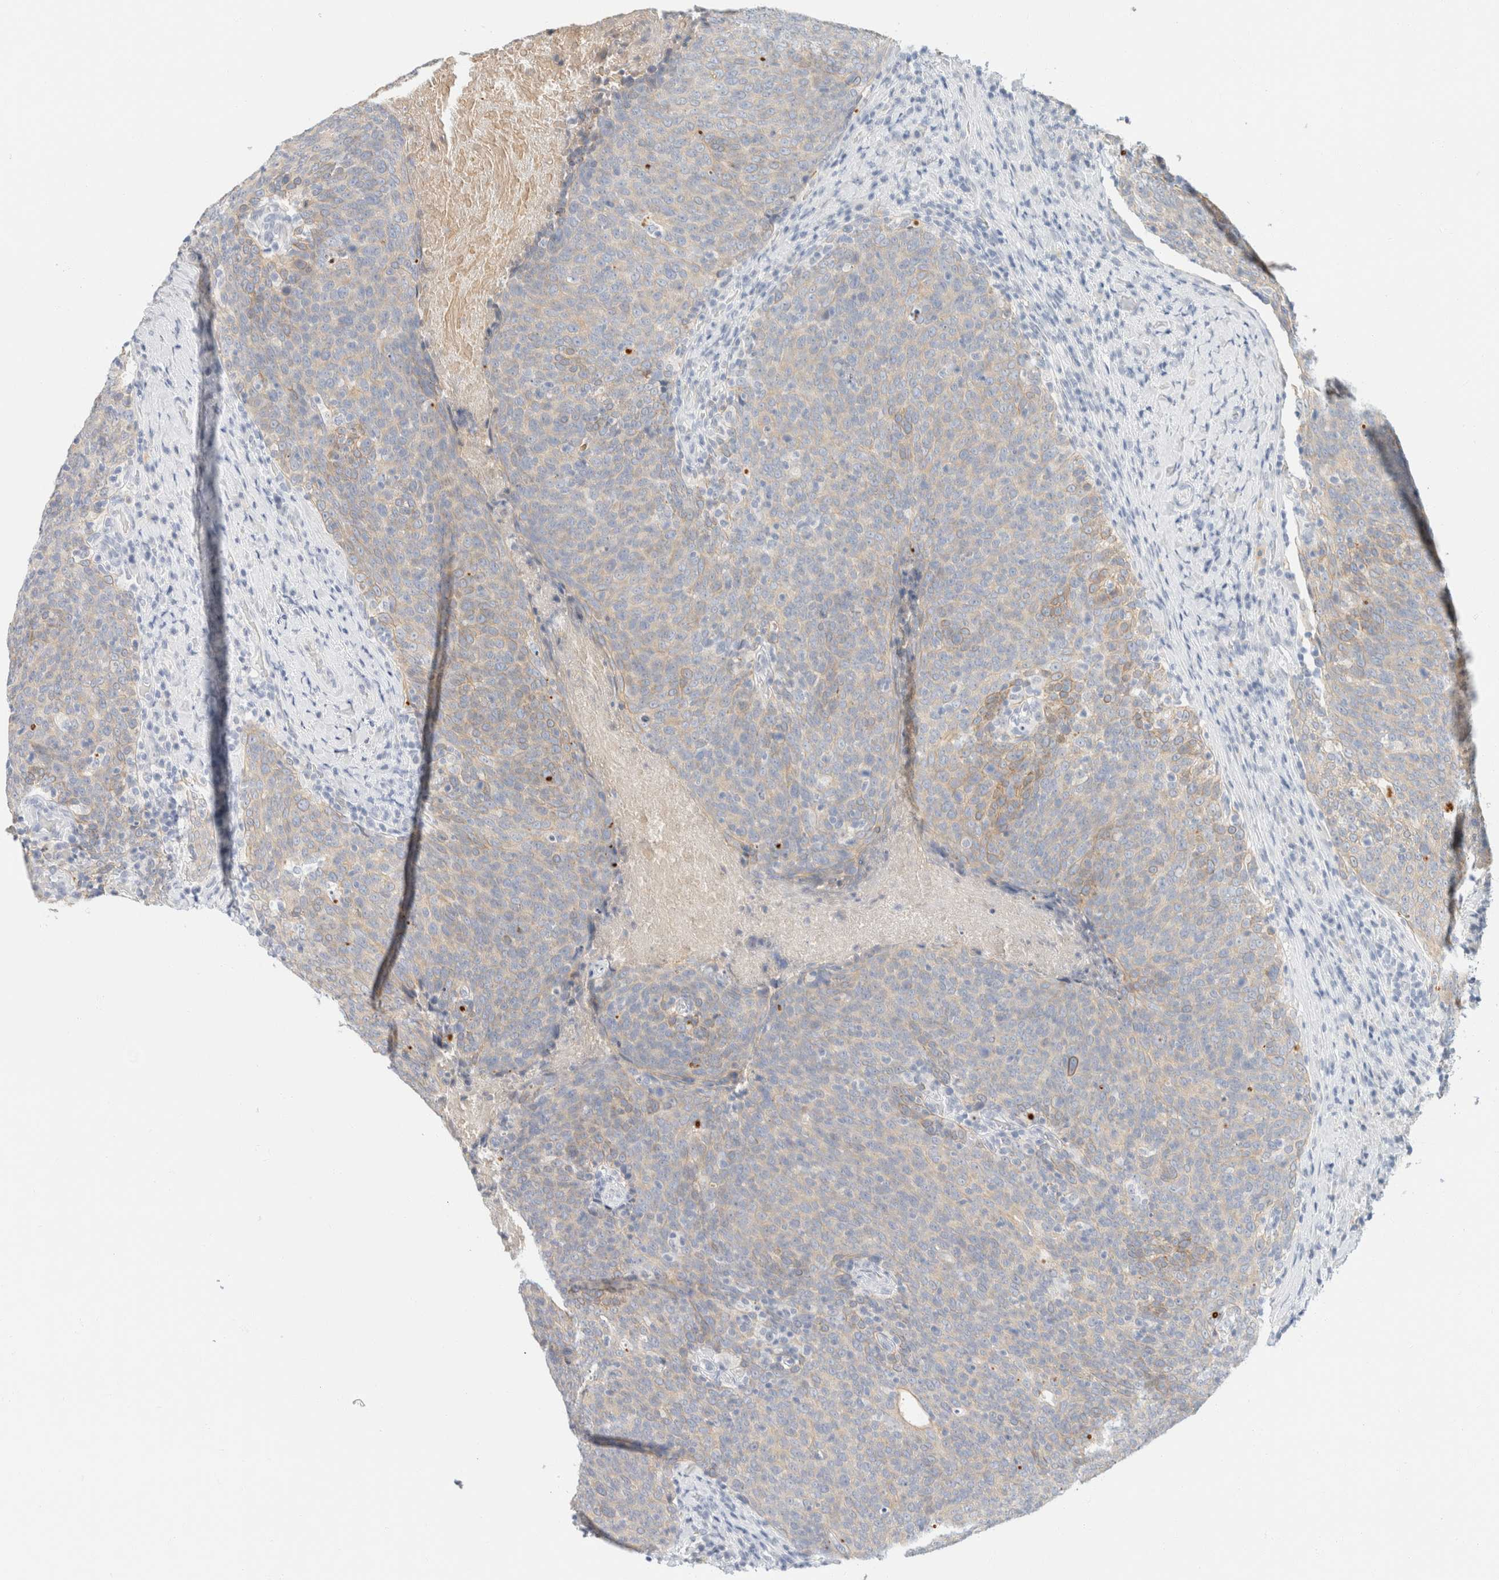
{"staining": {"intensity": "weak", "quantity": "25%-75%", "location": "cytoplasmic/membranous"}, "tissue": "head and neck cancer", "cell_type": "Tumor cells", "image_type": "cancer", "snomed": [{"axis": "morphology", "description": "Squamous cell carcinoma, NOS"}, {"axis": "morphology", "description": "Squamous cell carcinoma, metastatic, NOS"}, {"axis": "topography", "description": "Lymph node"}, {"axis": "topography", "description": "Head-Neck"}], "caption": "Protein analysis of squamous cell carcinoma (head and neck) tissue displays weak cytoplasmic/membranous positivity in about 25%-75% of tumor cells. (DAB IHC with brightfield microscopy, high magnification).", "gene": "KRT20", "patient": {"sex": "male", "age": 62}}